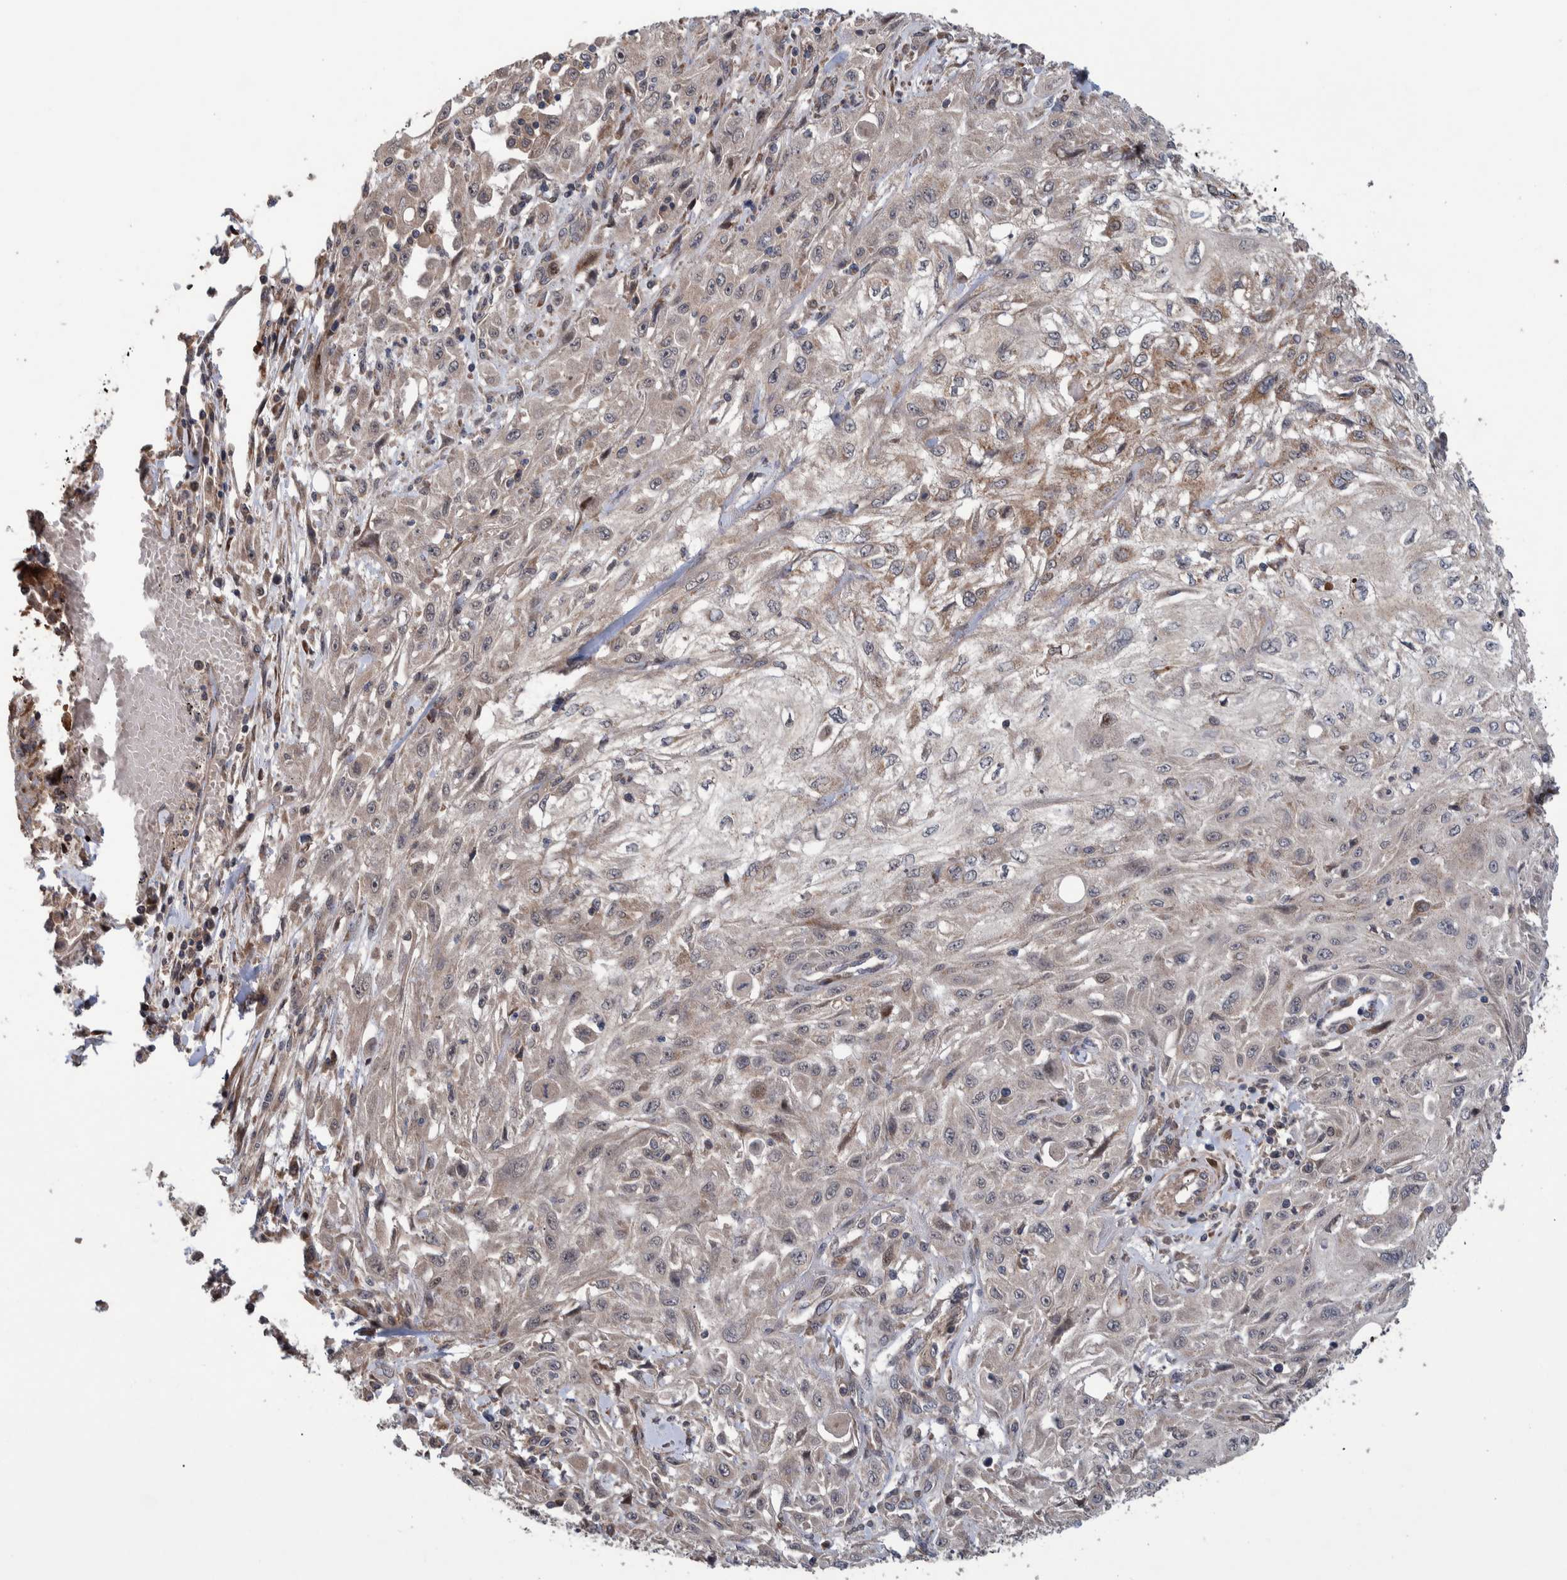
{"staining": {"intensity": "moderate", "quantity": "<25%", "location": "cytoplasmic/membranous"}, "tissue": "skin cancer", "cell_type": "Tumor cells", "image_type": "cancer", "snomed": [{"axis": "morphology", "description": "Squamous cell carcinoma, NOS"}, {"axis": "morphology", "description": "Squamous cell carcinoma, metastatic, NOS"}, {"axis": "topography", "description": "Skin"}, {"axis": "topography", "description": "Lymph node"}], "caption": "Moderate cytoplasmic/membranous expression for a protein is appreciated in about <25% of tumor cells of squamous cell carcinoma (skin) using immunohistochemistry.", "gene": "B3GNTL1", "patient": {"sex": "male", "age": 75}}